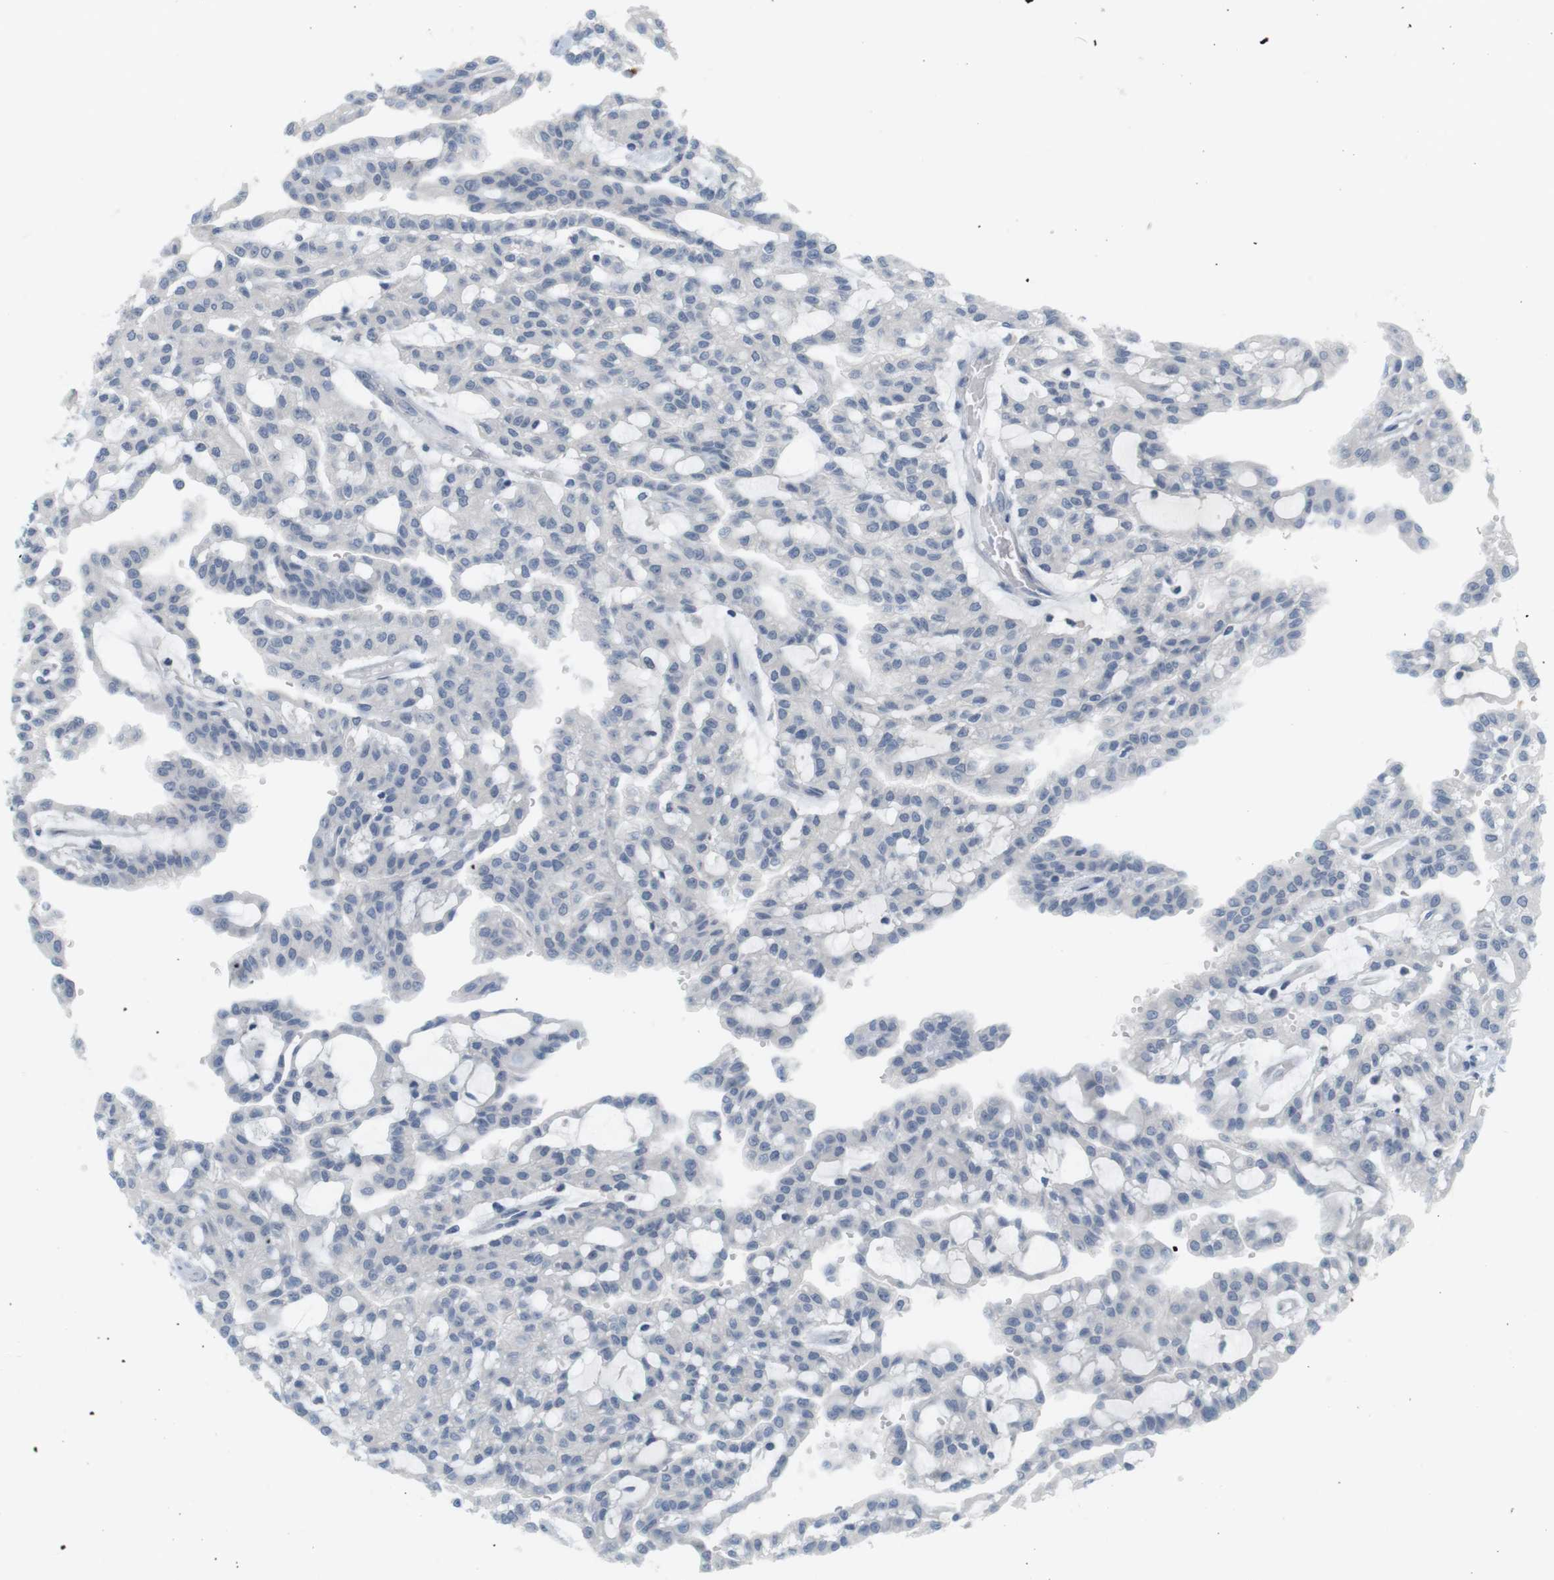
{"staining": {"intensity": "negative", "quantity": "none", "location": "none"}, "tissue": "renal cancer", "cell_type": "Tumor cells", "image_type": "cancer", "snomed": [{"axis": "morphology", "description": "Adenocarcinoma, NOS"}, {"axis": "topography", "description": "Kidney"}], "caption": "Tumor cells are negative for protein expression in human adenocarcinoma (renal).", "gene": "CREB3L2", "patient": {"sex": "male", "age": 63}}